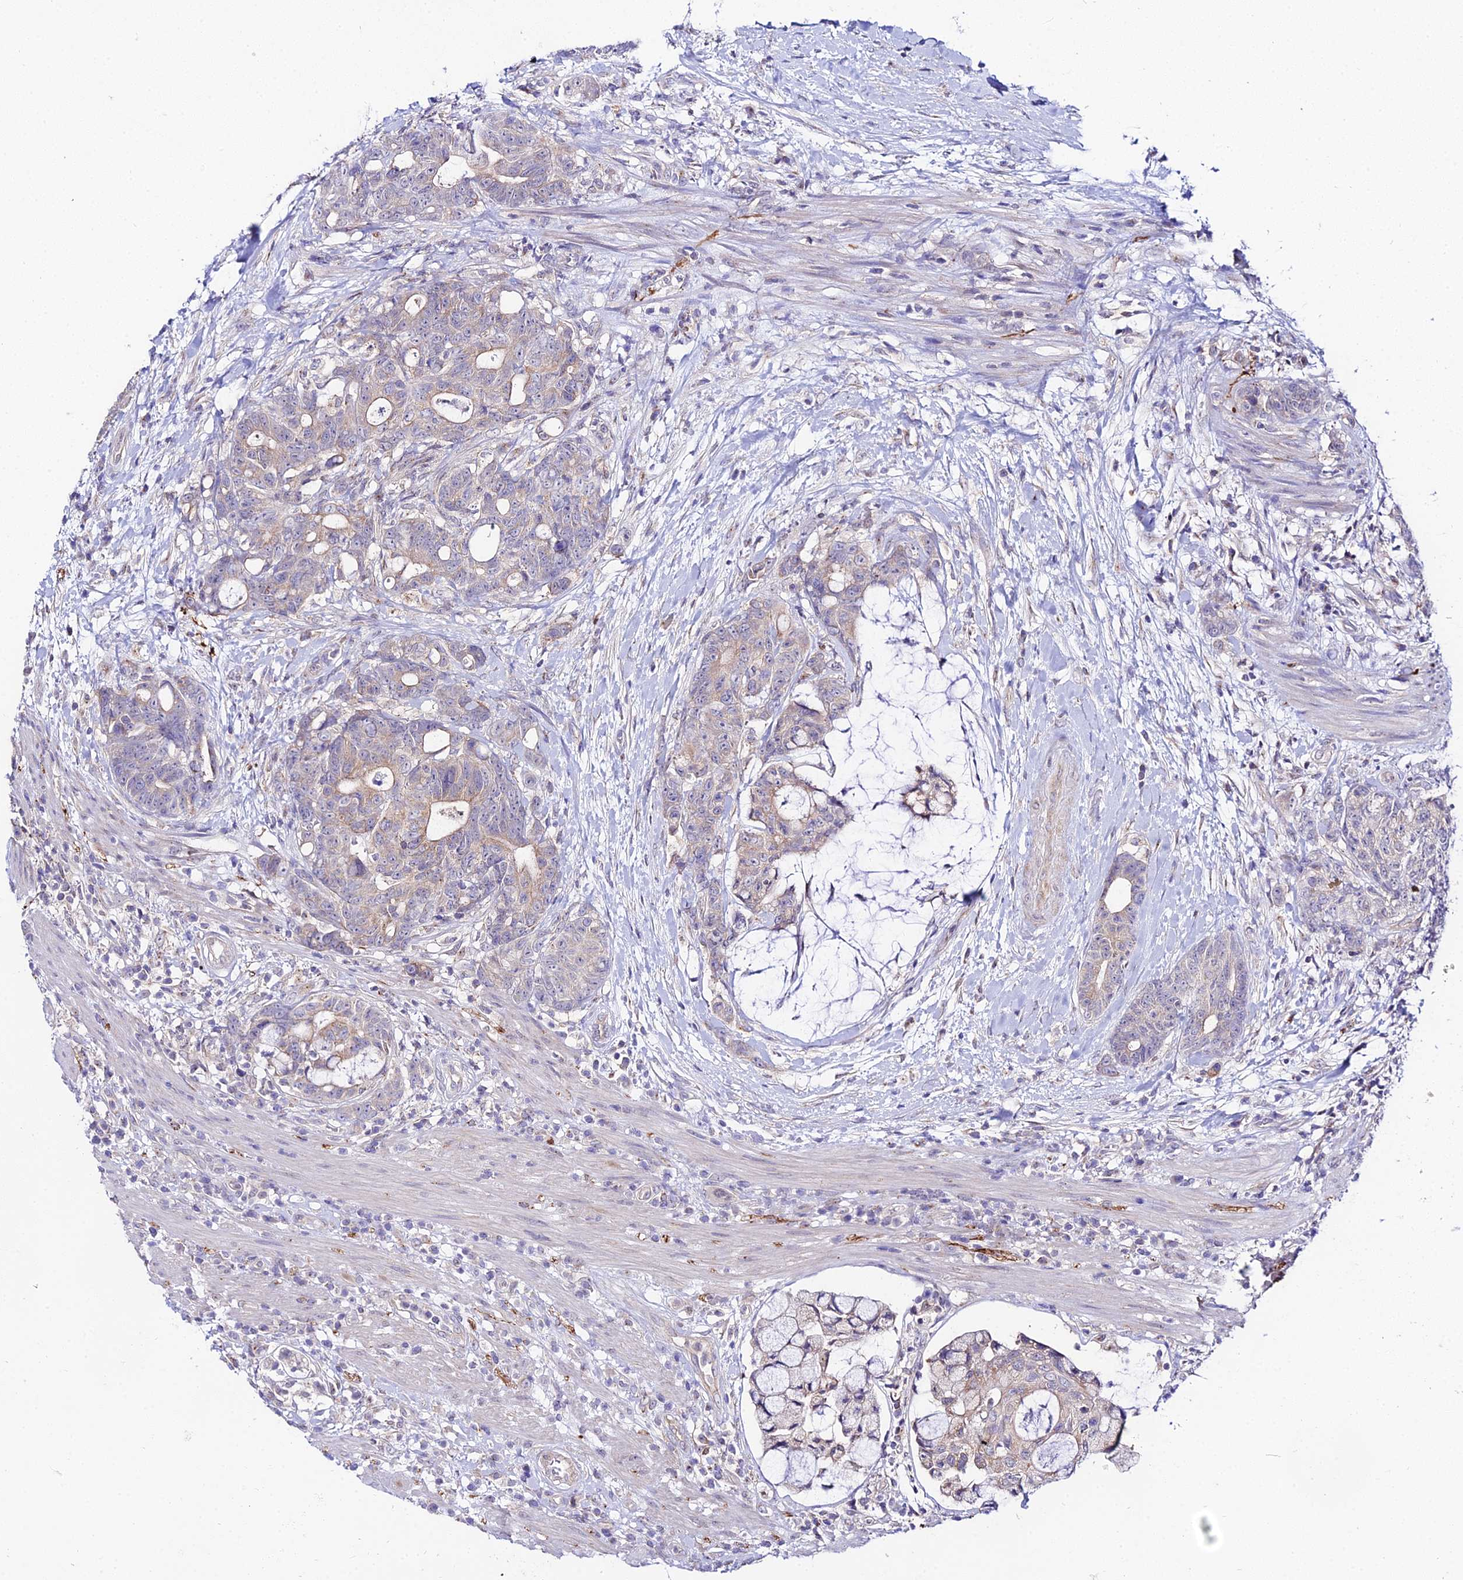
{"staining": {"intensity": "moderate", "quantity": "<25%", "location": "cytoplasmic/membranous"}, "tissue": "colorectal cancer", "cell_type": "Tumor cells", "image_type": "cancer", "snomed": [{"axis": "morphology", "description": "Adenocarcinoma, NOS"}, {"axis": "topography", "description": "Colon"}], "caption": "The immunohistochemical stain shows moderate cytoplasmic/membranous positivity in tumor cells of adenocarcinoma (colorectal) tissue.", "gene": "ATG16L2", "patient": {"sex": "female", "age": 82}}